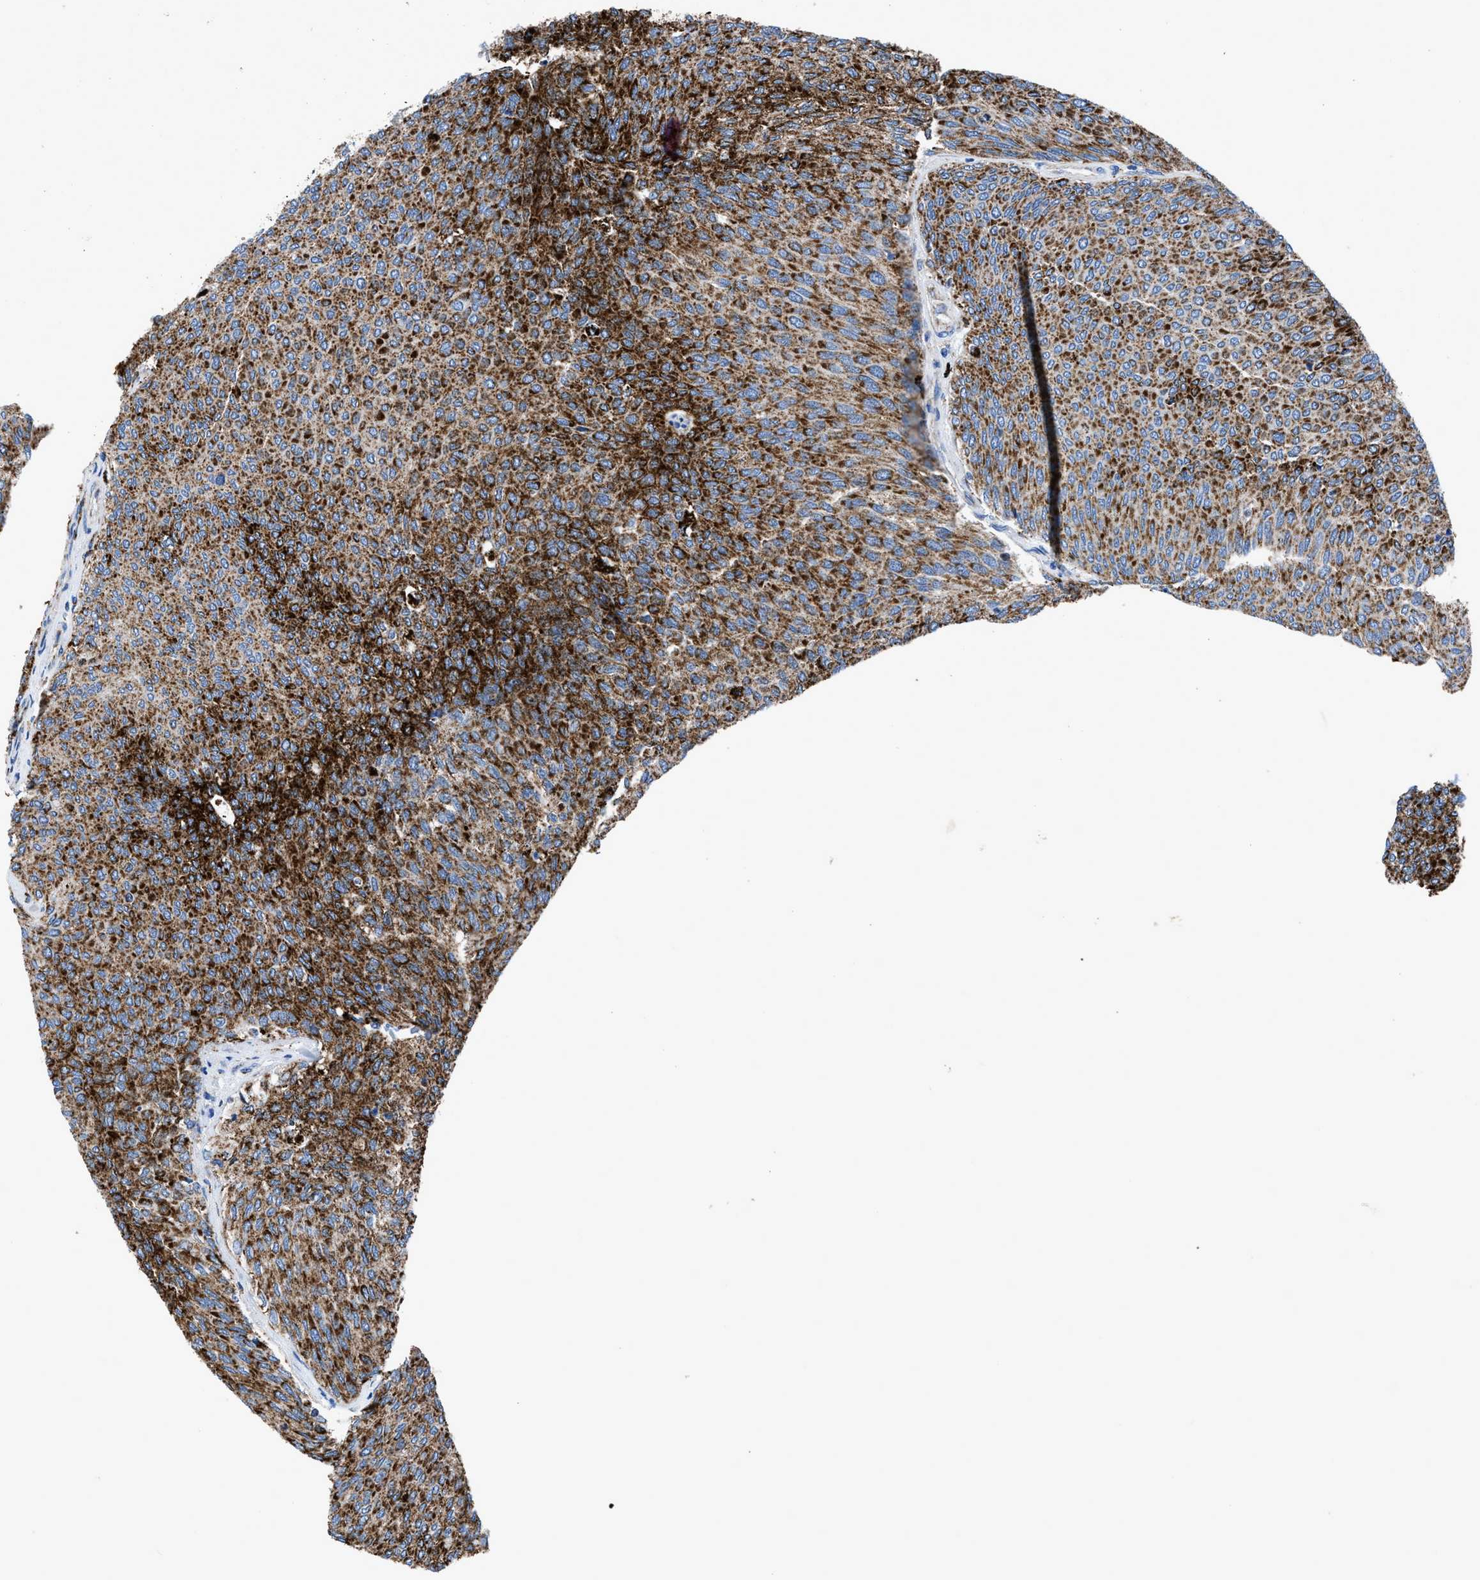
{"staining": {"intensity": "strong", "quantity": ">75%", "location": "cytoplasmic/membranous"}, "tissue": "urothelial cancer", "cell_type": "Tumor cells", "image_type": "cancer", "snomed": [{"axis": "morphology", "description": "Urothelial carcinoma, Low grade"}, {"axis": "topography", "description": "Urinary bladder"}], "caption": "IHC (DAB (3,3'-diaminobenzidine)) staining of urothelial carcinoma (low-grade) reveals strong cytoplasmic/membranous protein positivity in about >75% of tumor cells.", "gene": "ZDHHC3", "patient": {"sex": "female", "age": 79}}